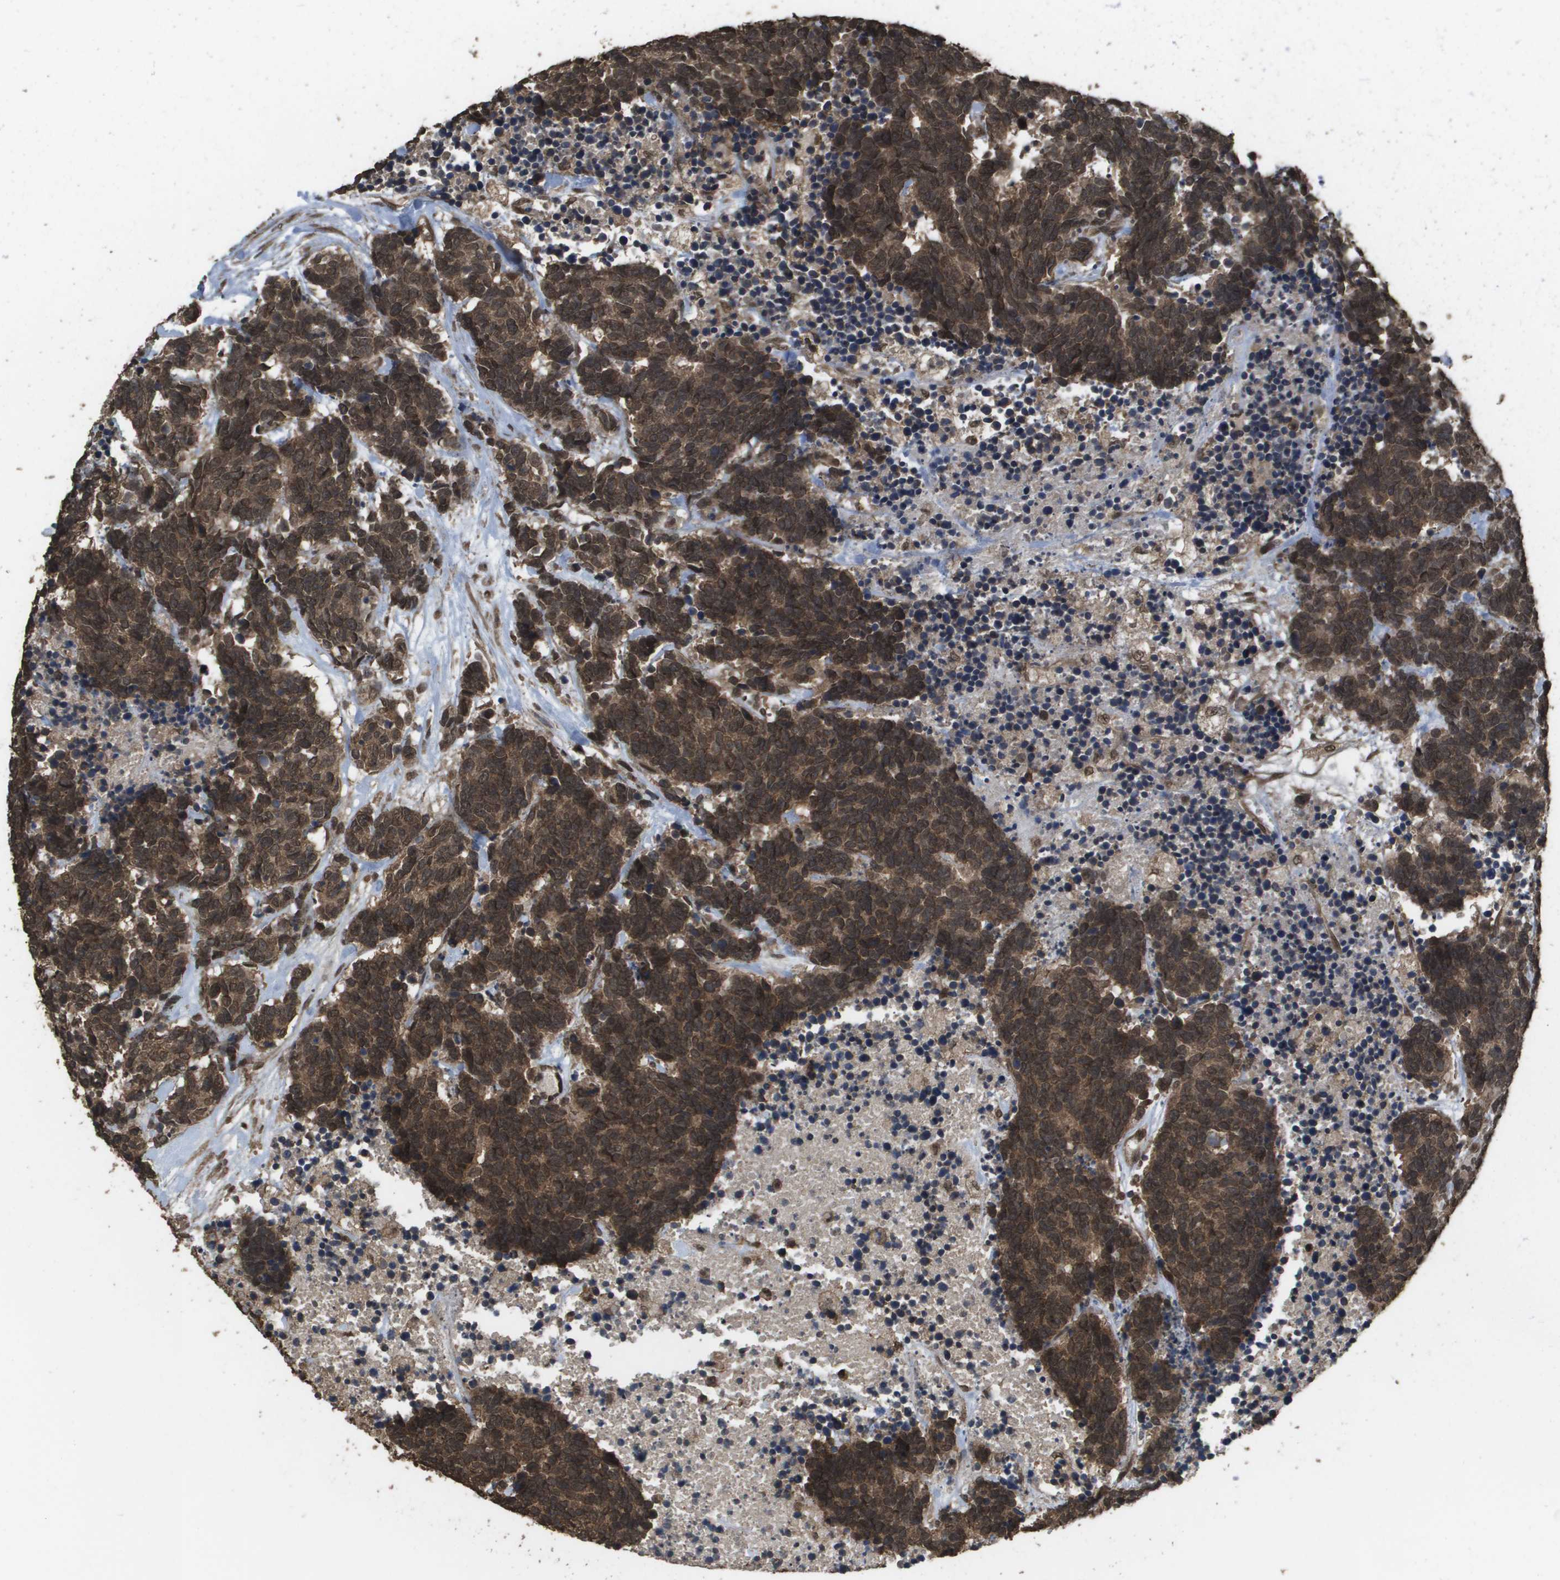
{"staining": {"intensity": "moderate", "quantity": ">75%", "location": "cytoplasmic/membranous,nuclear"}, "tissue": "carcinoid", "cell_type": "Tumor cells", "image_type": "cancer", "snomed": [{"axis": "morphology", "description": "Carcinoma, NOS"}, {"axis": "morphology", "description": "Carcinoid, malignant, NOS"}, {"axis": "topography", "description": "Urinary bladder"}], "caption": "About >75% of tumor cells in carcinoma exhibit moderate cytoplasmic/membranous and nuclear protein expression as visualized by brown immunohistochemical staining.", "gene": "AXIN2", "patient": {"sex": "male", "age": 57}}